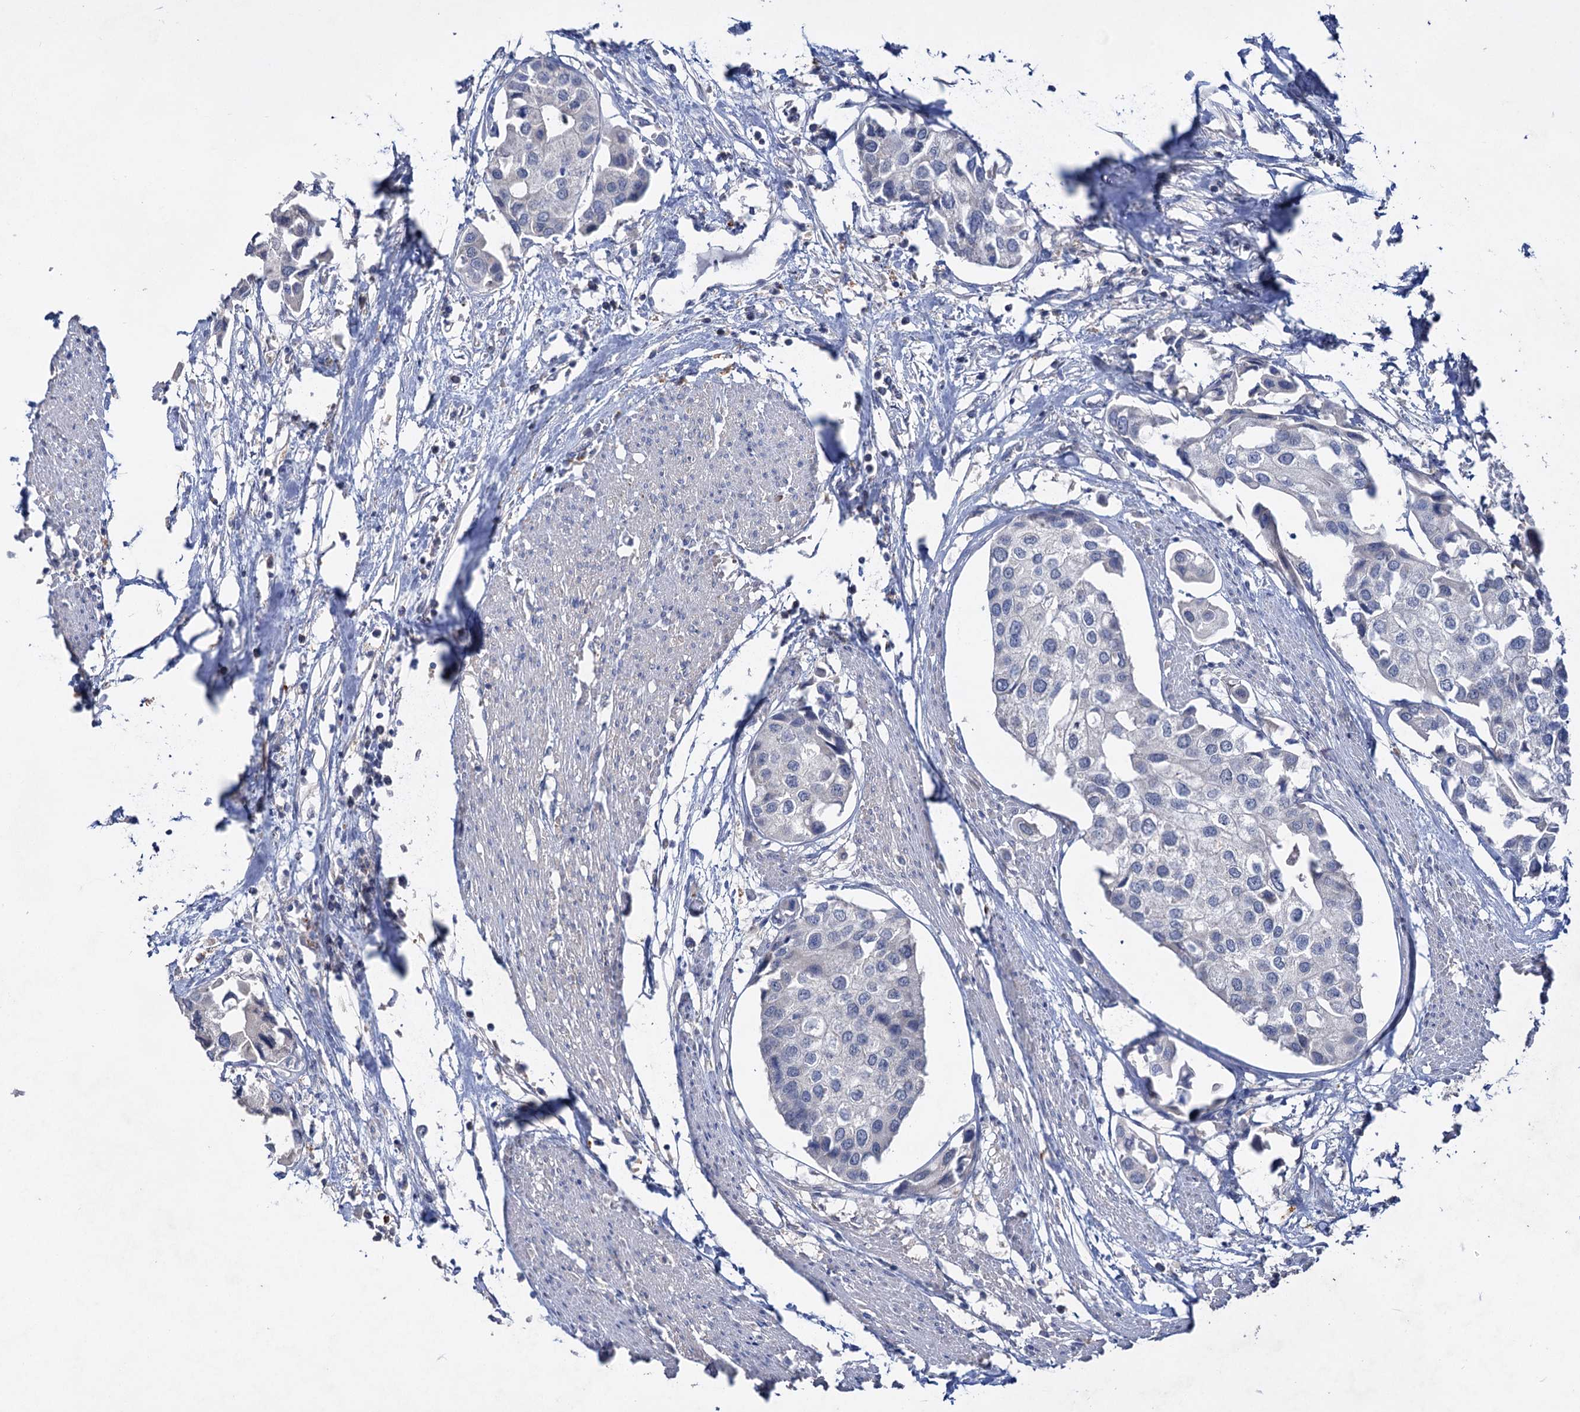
{"staining": {"intensity": "negative", "quantity": "none", "location": "none"}, "tissue": "urothelial cancer", "cell_type": "Tumor cells", "image_type": "cancer", "snomed": [{"axis": "morphology", "description": "Urothelial carcinoma, High grade"}, {"axis": "topography", "description": "Urinary bladder"}], "caption": "Immunohistochemistry photomicrograph of urothelial carcinoma (high-grade) stained for a protein (brown), which shows no positivity in tumor cells.", "gene": "ATP4A", "patient": {"sex": "male", "age": 64}}